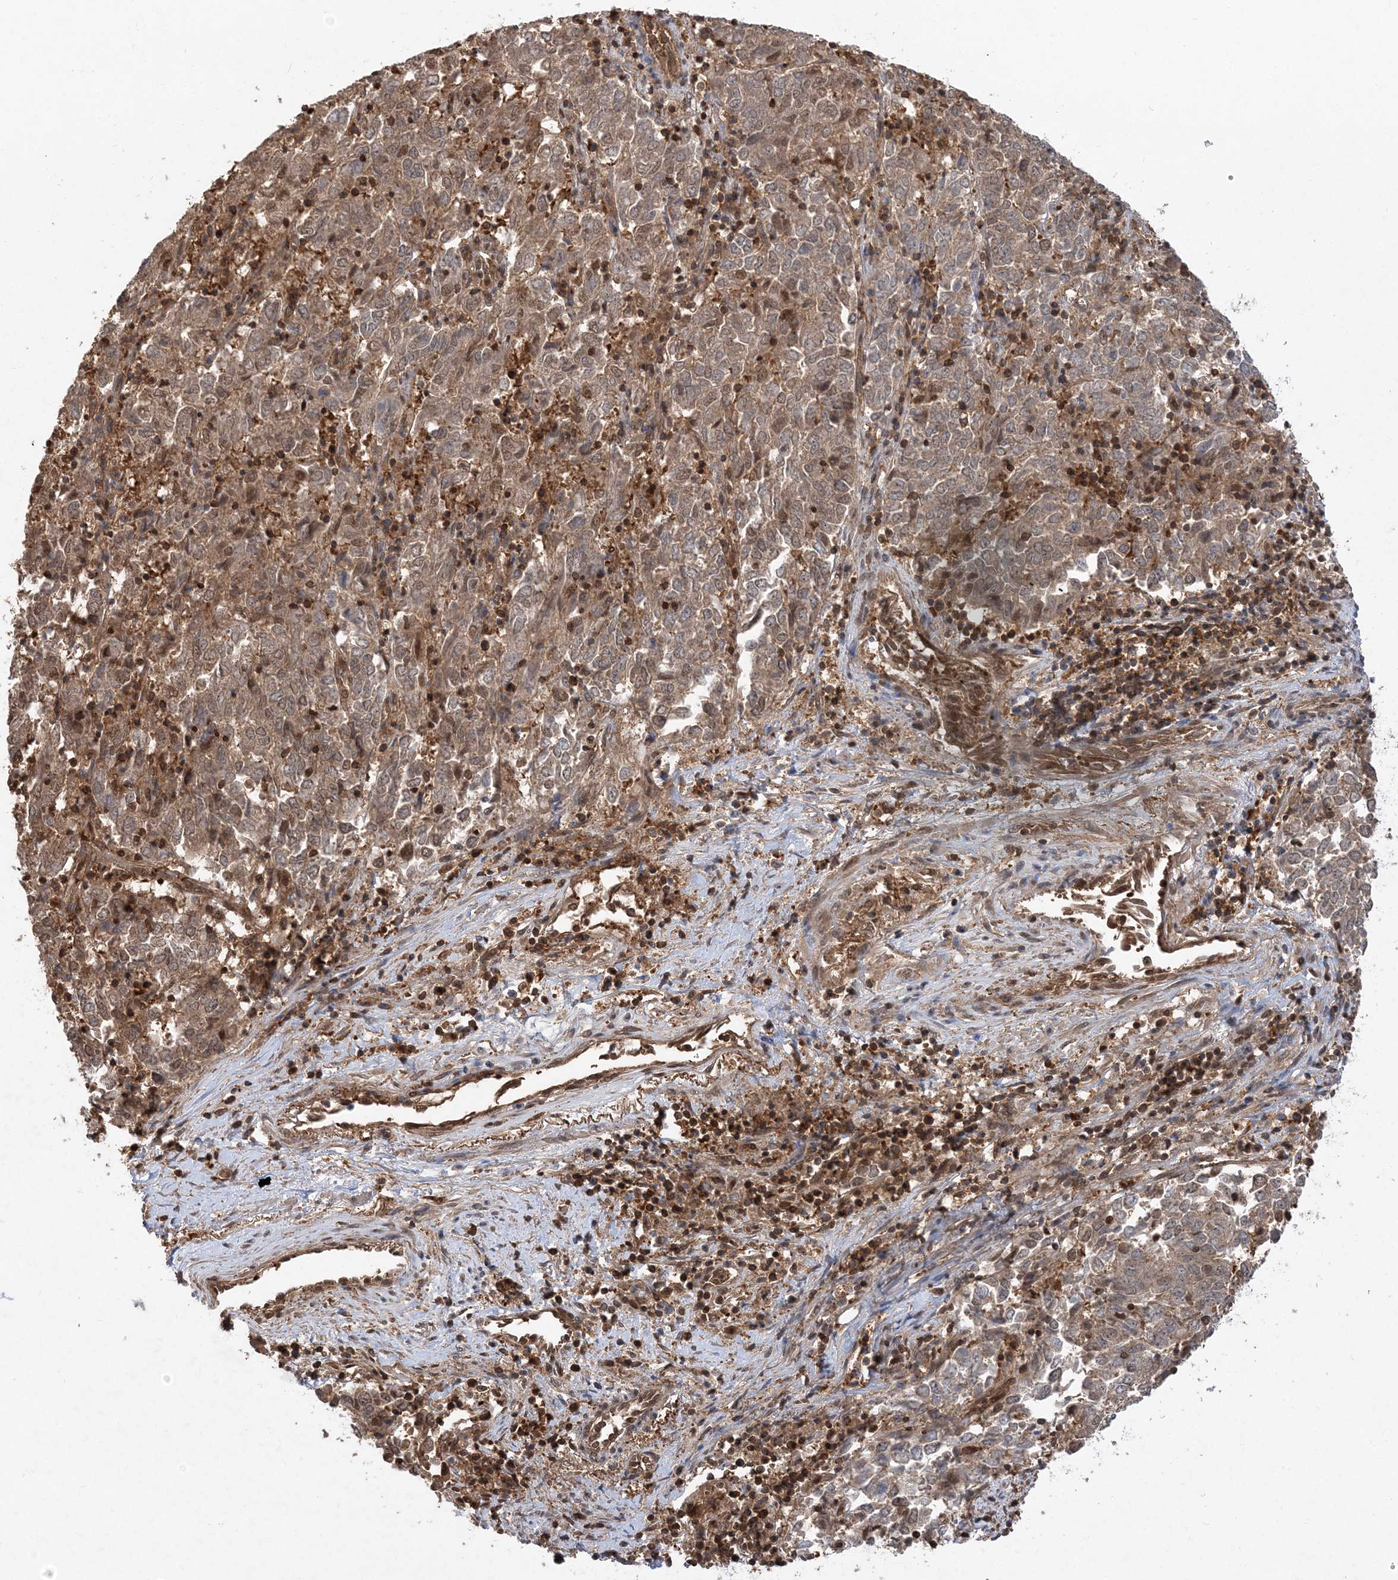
{"staining": {"intensity": "moderate", "quantity": ">75%", "location": "cytoplasmic/membranous"}, "tissue": "endometrial cancer", "cell_type": "Tumor cells", "image_type": "cancer", "snomed": [{"axis": "morphology", "description": "Adenocarcinoma, NOS"}, {"axis": "topography", "description": "Endometrium"}], "caption": "An image of human endometrial cancer (adenocarcinoma) stained for a protein exhibits moderate cytoplasmic/membranous brown staining in tumor cells.", "gene": "ACYP1", "patient": {"sex": "female", "age": 80}}